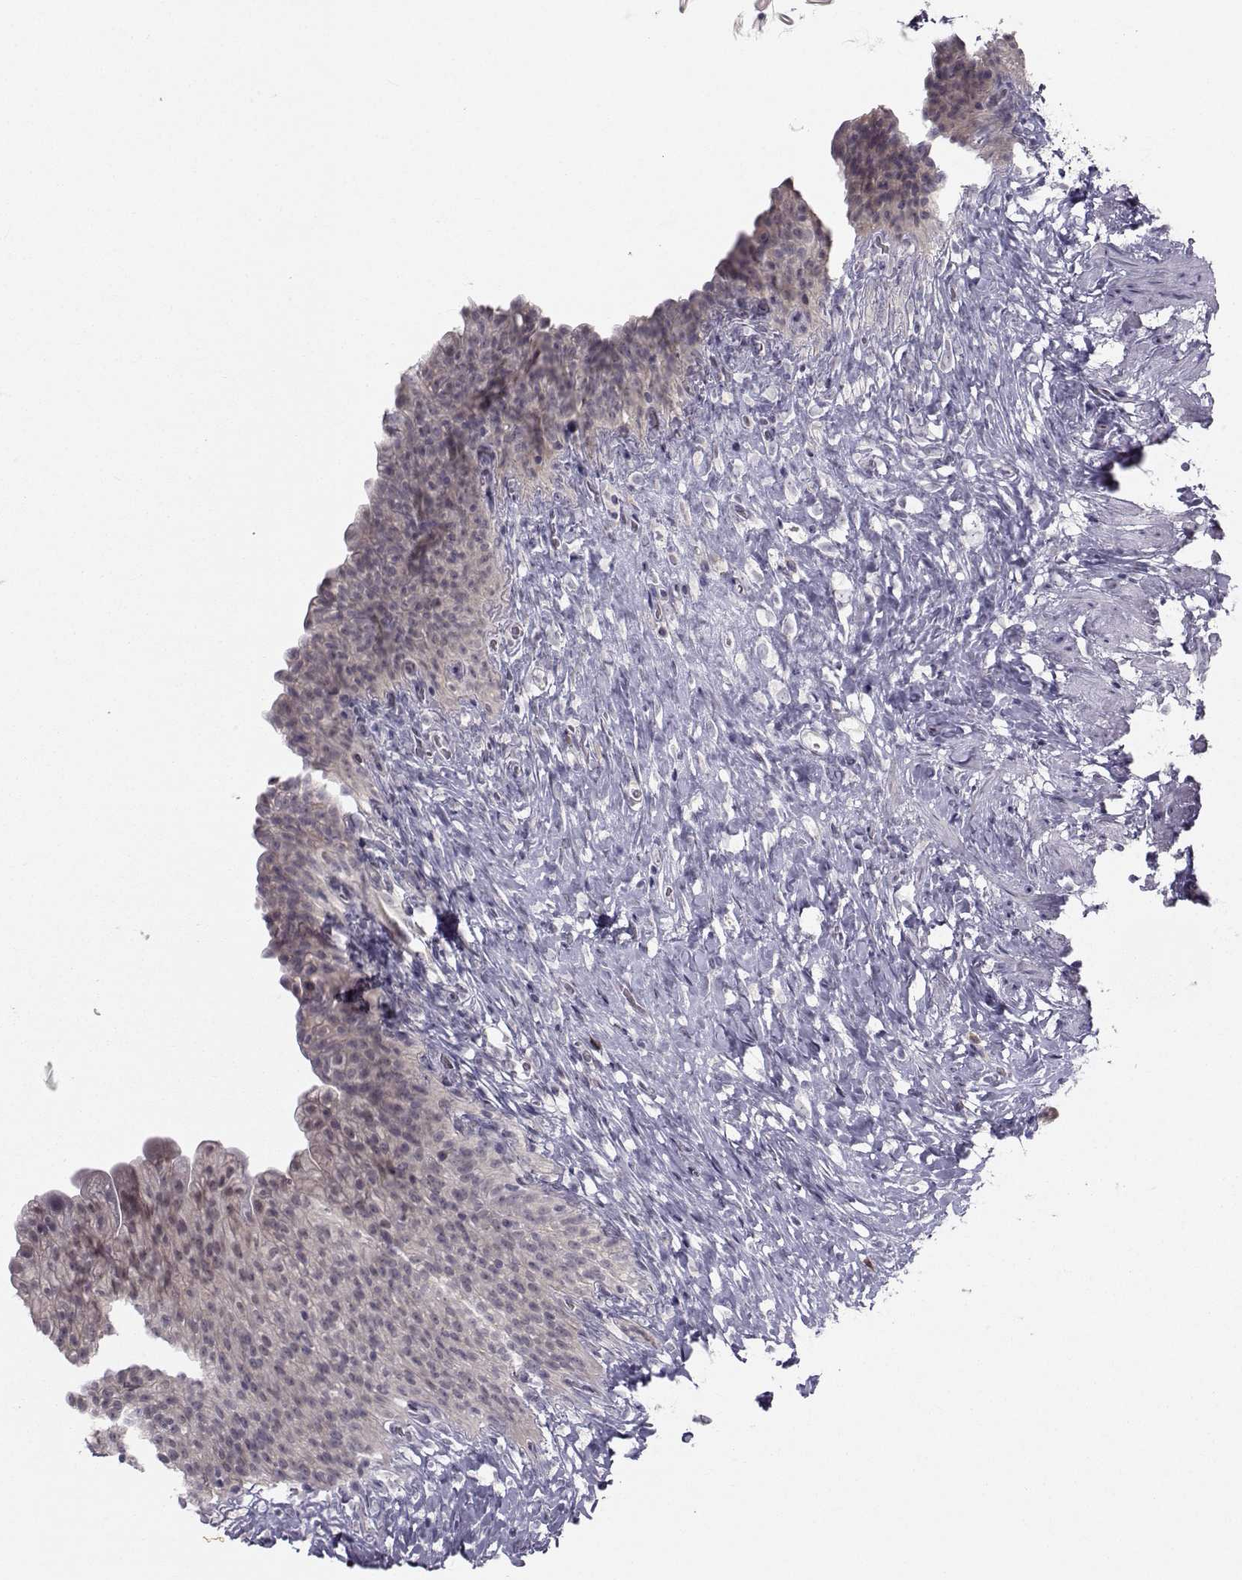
{"staining": {"intensity": "weak", "quantity": "25%-75%", "location": "cytoplasmic/membranous"}, "tissue": "urinary bladder", "cell_type": "Urothelial cells", "image_type": "normal", "snomed": [{"axis": "morphology", "description": "Normal tissue, NOS"}, {"axis": "topography", "description": "Urinary bladder"}], "caption": "A brown stain shows weak cytoplasmic/membranous expression of a protein in urothelial cells of unremarkable human urinary bladder. The protein is shown in brown color, while the nuclei are stained blue.", "gene": "LRP8", "patient": {"sex": "male", "age": 76}}